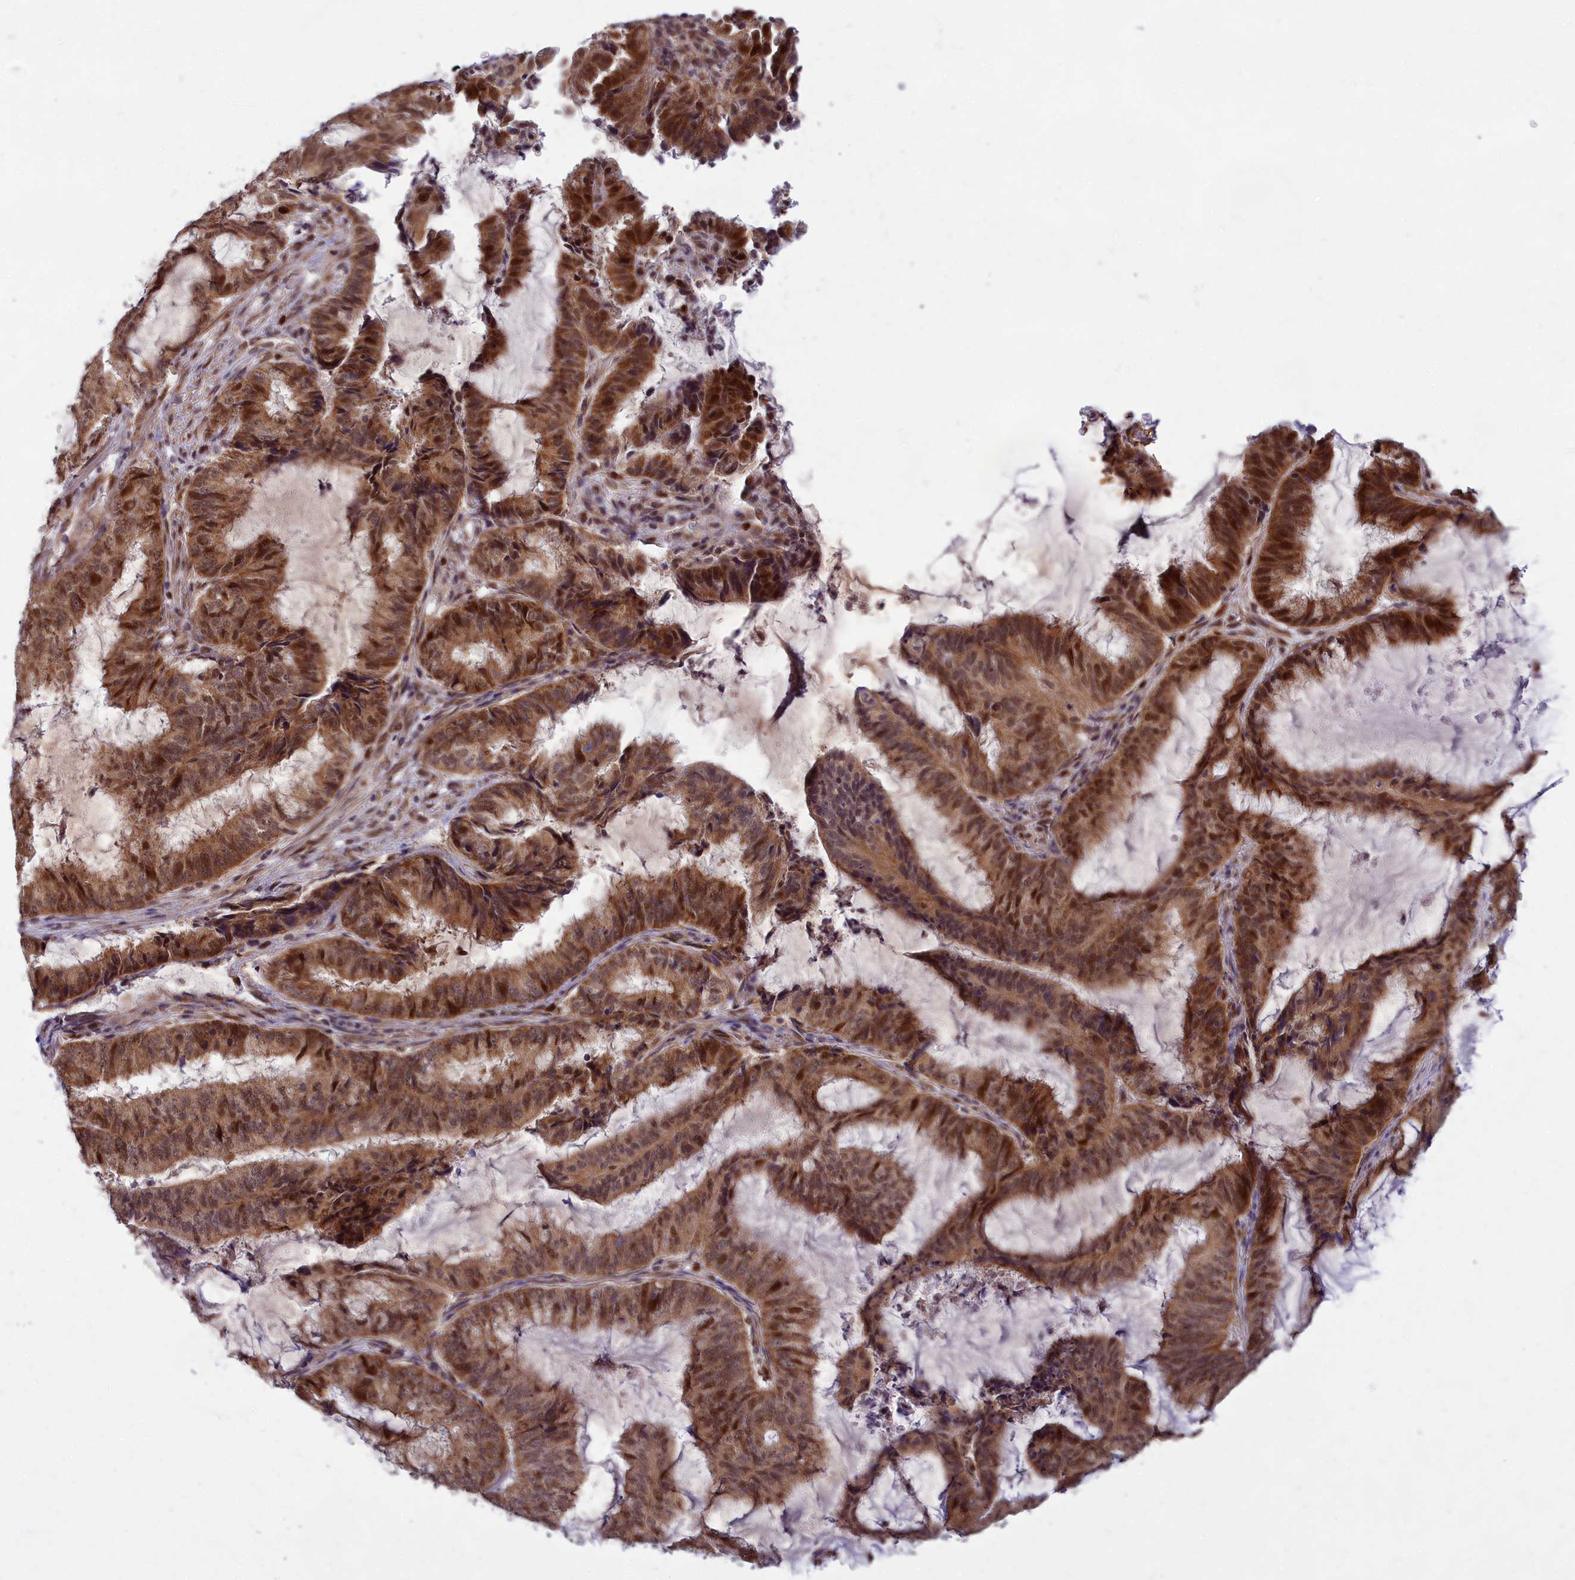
{"staining": {"intensity": "moderate", "quantity": ">75%", "location": "cytoplasmic/membranous,nuclear"}, "tissue": "endometrial cancer", "cell_type": "Tumor cells", "image_type": "cancer", "snomed": [{"axis": "morphology", "description": "Adenocarcinoma, NOS"}, {"axis": "topography", "description": "Endometrium"}], "caption": "This image reveals immunohistochemistry (IHC) staining of endometrial cancer, with medium moderate cytoplasmic/membranous and nuclear expression in about >75% of tumor cells.", "gene": "EARS2", "patient": {"sex": "female", "age": 51}}